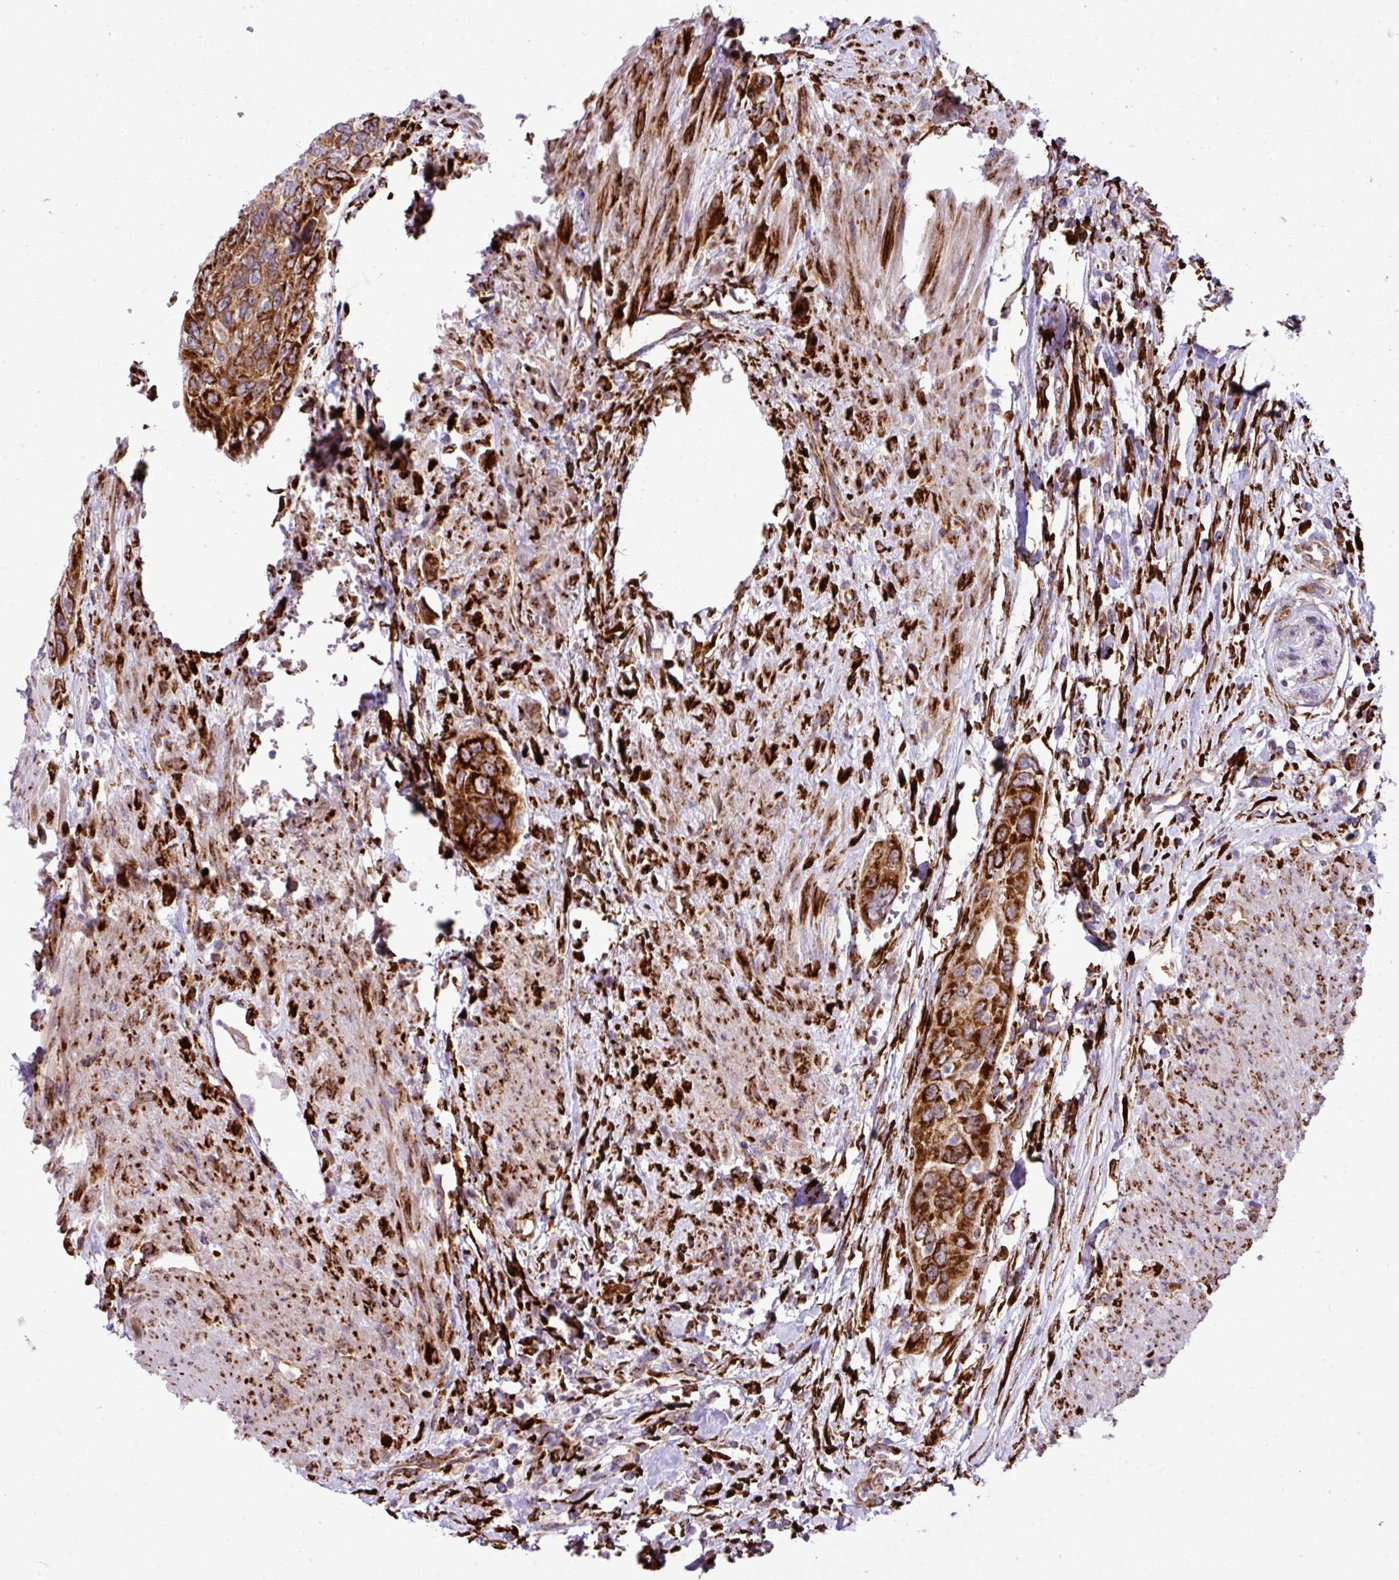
{"staining": {"intensity": "strong", "quantity": ">75%", "location": "cytoplasmic/membranous"}, "tissue": "urothelial cancer", "cell_type": "Tumor cells", "image_type": "cancer", "snomed": [{"axis": "morphology", "description": "Urothelial carcinoma, High grade"}, {"axis": "topography", "description": "Urinary bladder"}], "caption": "Immunohistochemistry staining of high-grade urothelial carcinoma, which shows high levels of strong cytoplasmic/membranous expression in about >75% of tumor cells indicating strong cytoplasmic/membranous protein staining. The staining was performed using DAB (3,3'-diaminobenzidine) (brown) for protein detection and nuclei were counterstained in hematoxylin (blue).", "gene": "CFAP97", "patient": {"sex": "female", "age": 60}}